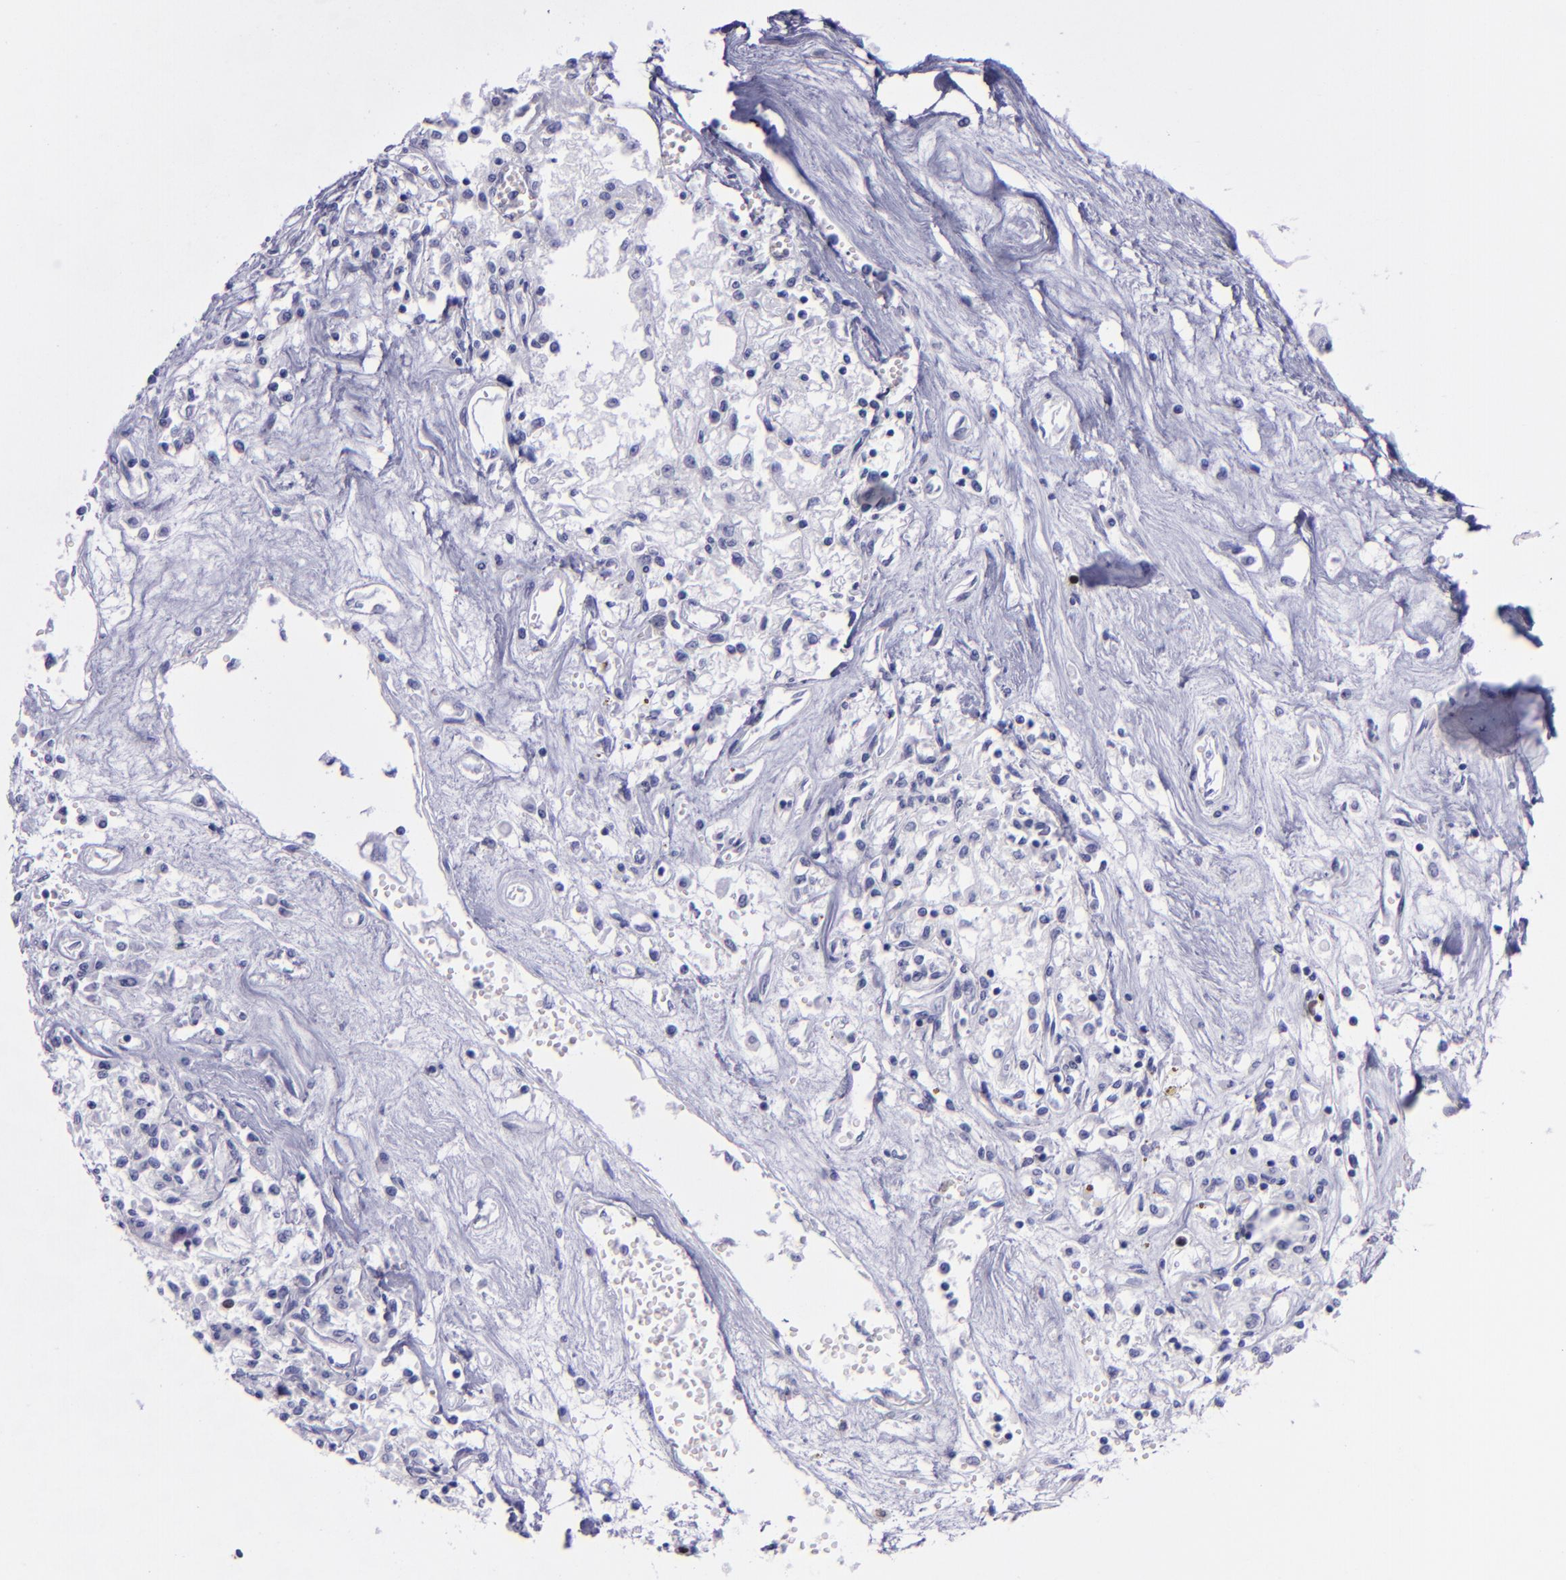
{"staining": {"intensity": "strong", "quantity": "<25%", "location": "nuclear"}, "tissue": "renal cancer", "cell_type": "Tumor cells", "image_type": "cancer", "snomed": [{"axis": "morphology", "description": "Adenocarcinoma, NOS"}, {"axis": "topography", "description": "Kidney"}], "caption": "Renal adenocarcinoma was stained to show a protein in brown. There is medium levels of strong nuclear staining in about <25% of tumor cells.", "gene": "TOP2A", "patient": {"sex": "male", "age": 78}}